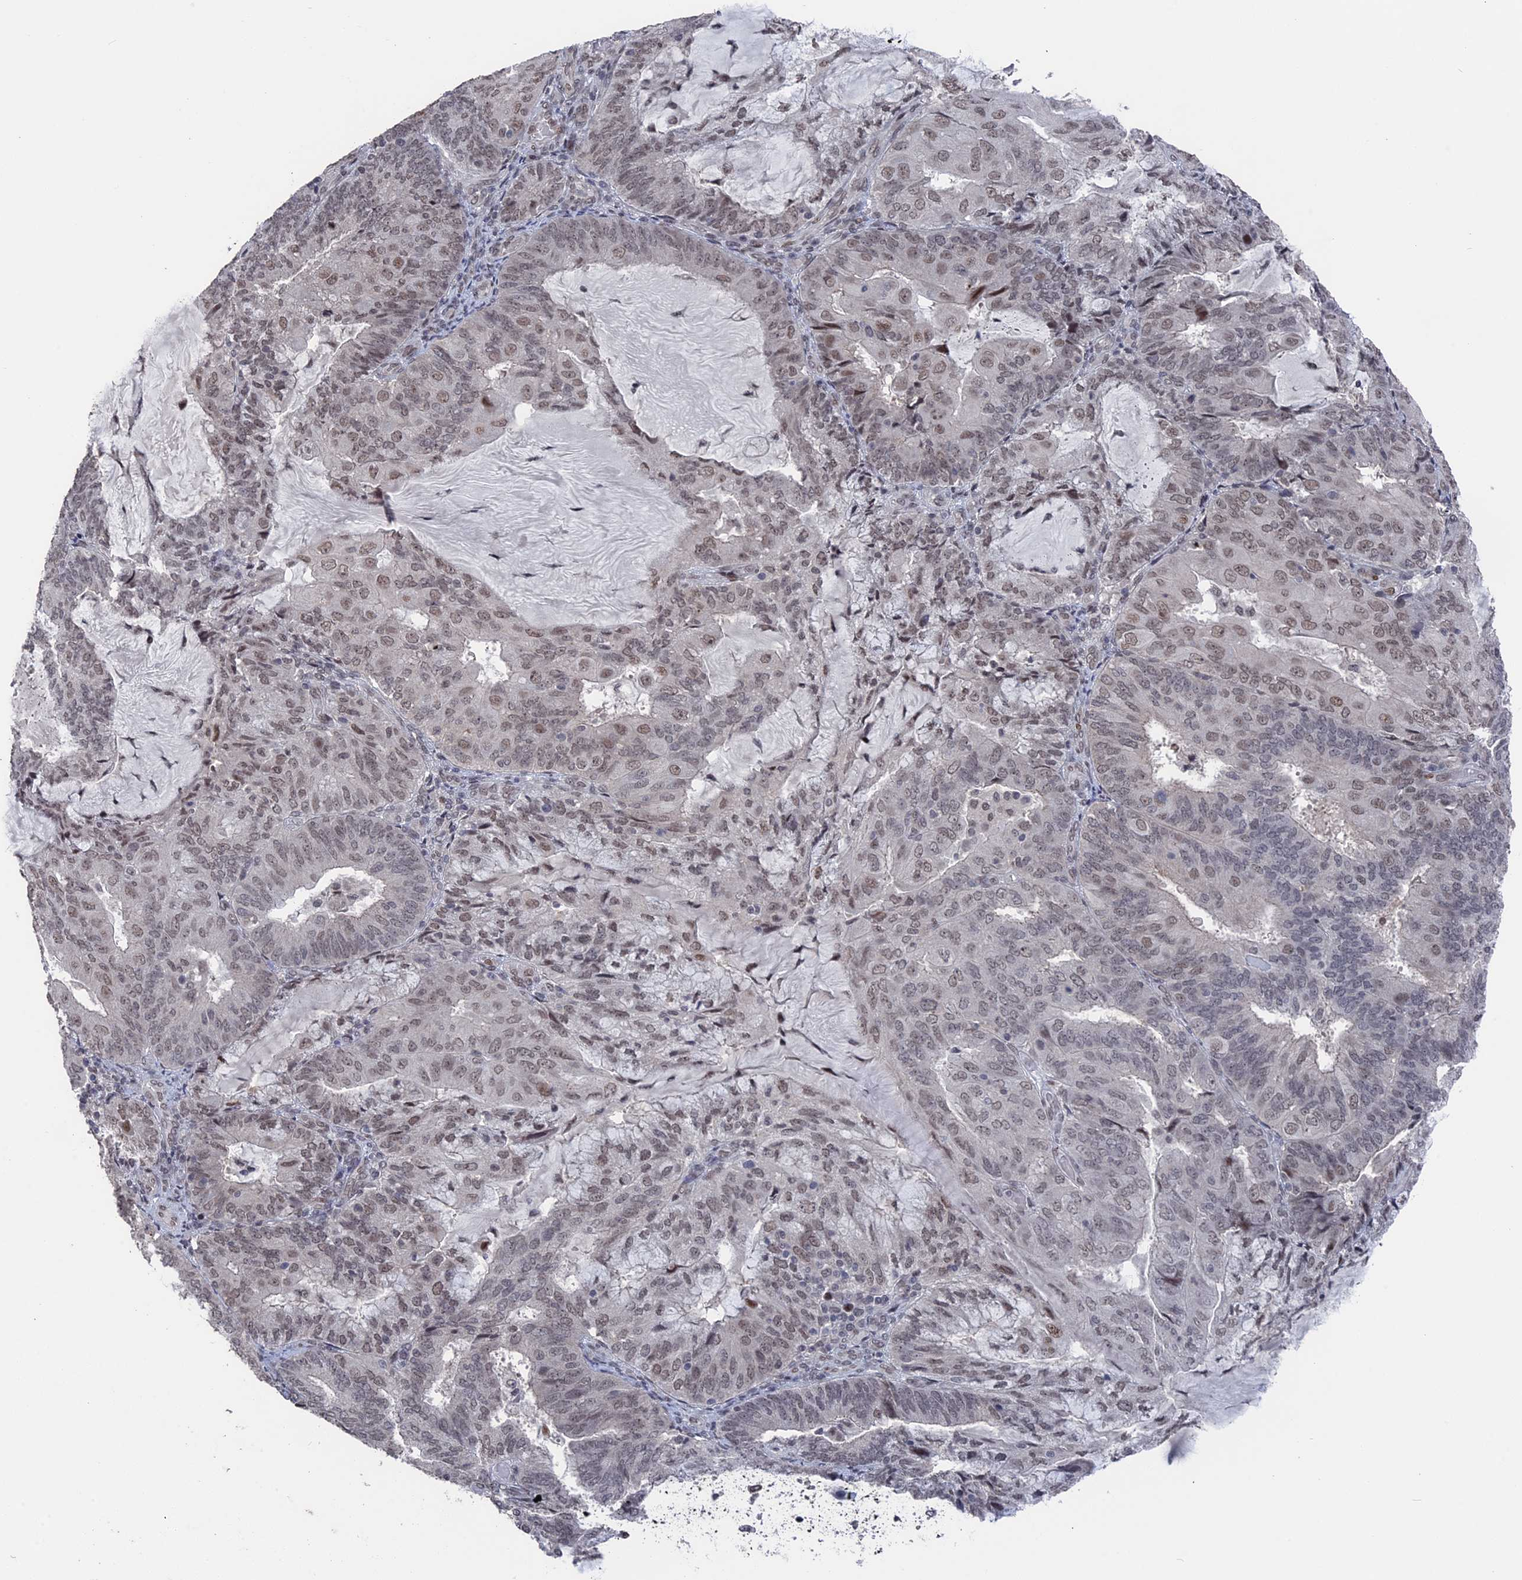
{"staining": {"intensity": "weak", "quantity": "25%-75%", "location": "nuclear"}, "tissue": "endometrial cancer", "cell_type": "Tumor cells", "image_type": "cancer", "snomed": [{"axis": "morphology", "description": "Adenocarcinoma, NOS"}, {"axis": "topography", "description": "Endometrium"}], "caption": "Weak nuclear positivity is identified in approximately 25%-75% of tumor cells in endometrial cancer.", "gene": "NR2C2AP", "patient": {"sex": "female", "age": 81}}